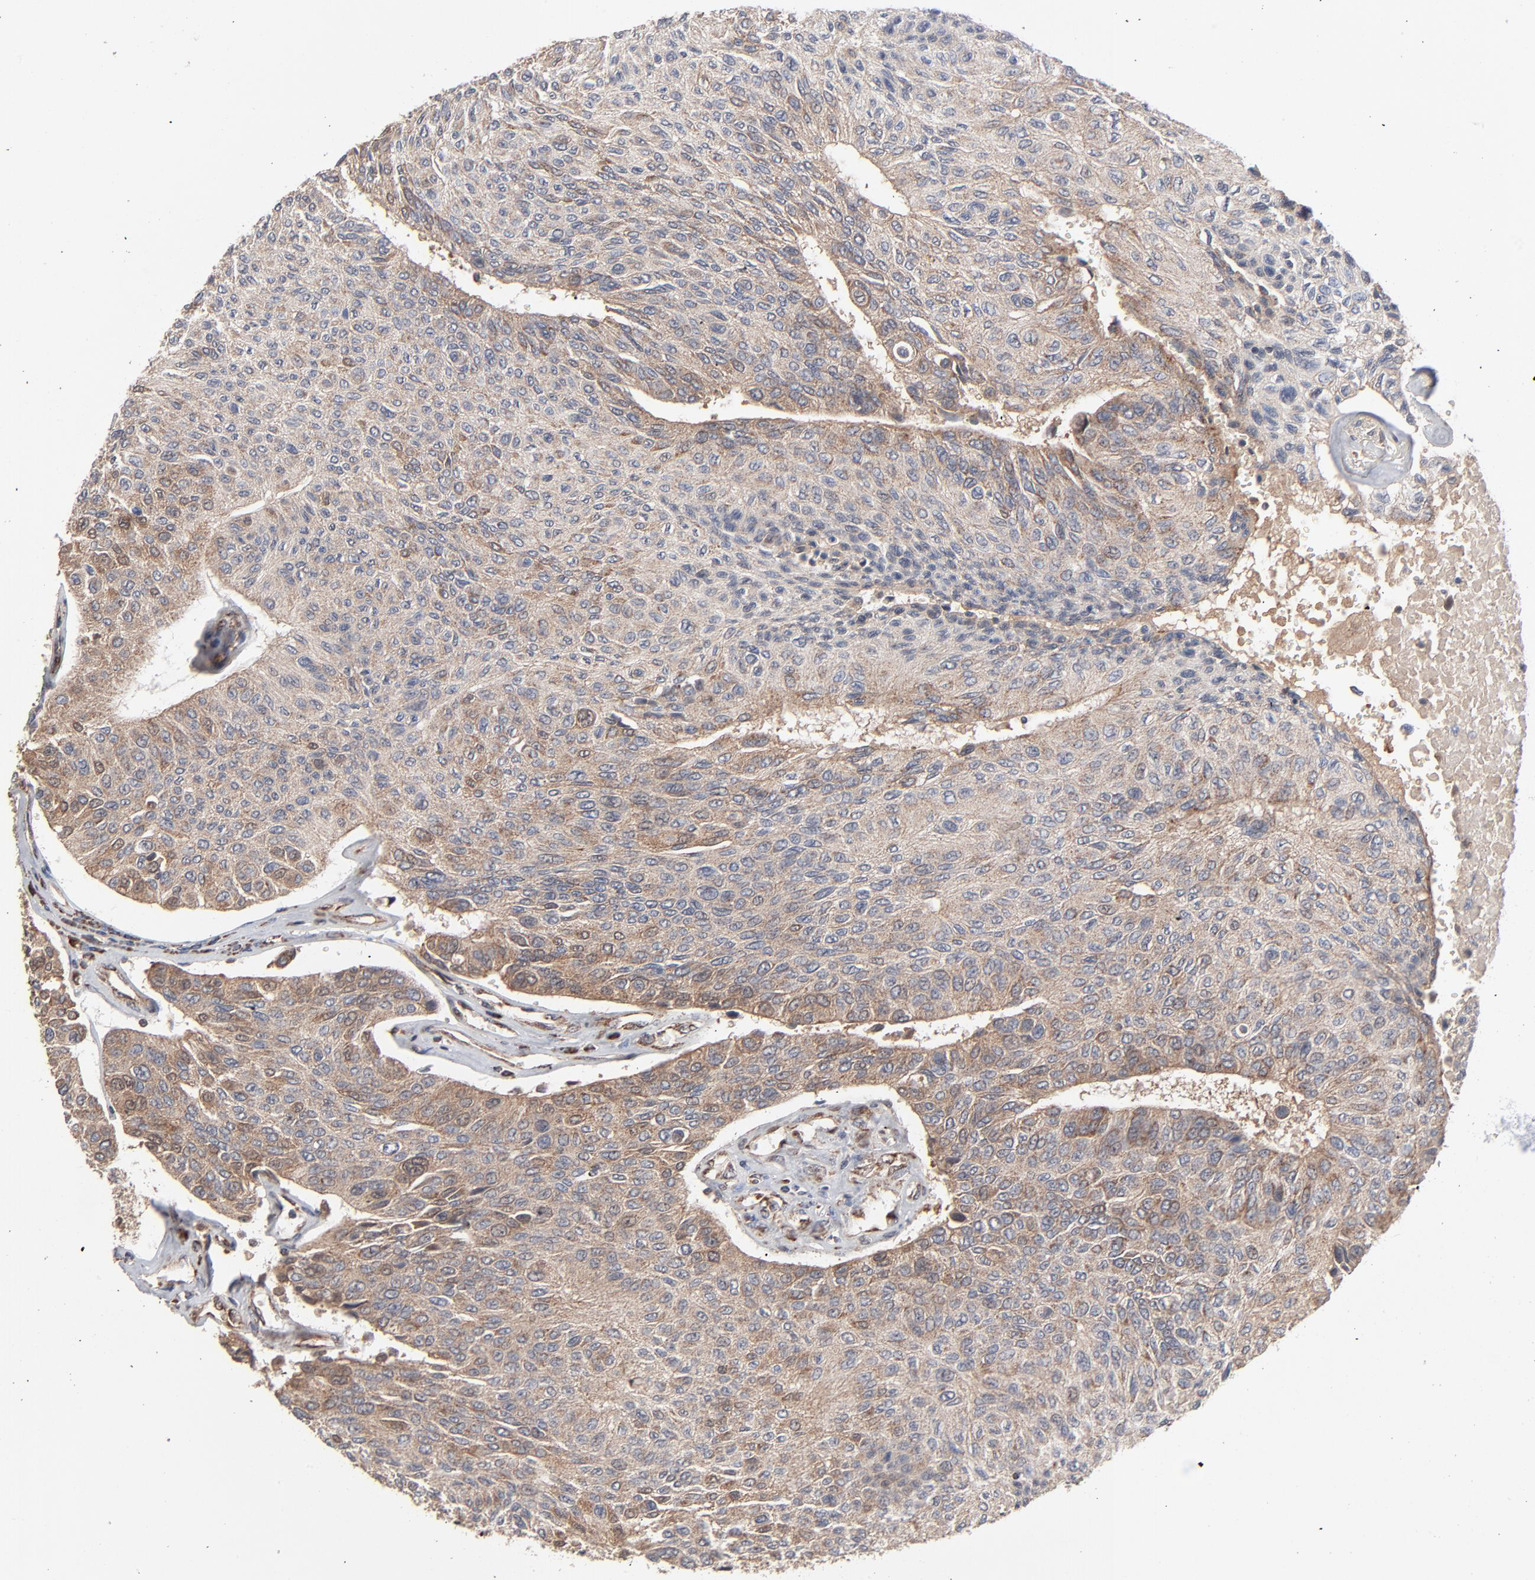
{"staining": {"intensity": "moderate", "quantity": ">75%", "location": "cytoplasmic/membranous"}, "tissue": "urothelial cancer", "cell_type": "Tumor cells", "image_type": "cancer", "snomed": [{"axis": "morphology", "description": "Urothelial carcinoma, High grade"}, {"axis": "topography", "description": "Urinary bladder"}], "caption": "The image shows staining of urothelial carcinoma (high-grade), revealing moderate cytoplasmic/membranous protein positivity (brown color) within tumor cells. The protein of interest is shown in brown color, while the nuclei are stained blue.", "gene": "ABLIM3", "patient": {"sex": "male", "age": 66}}